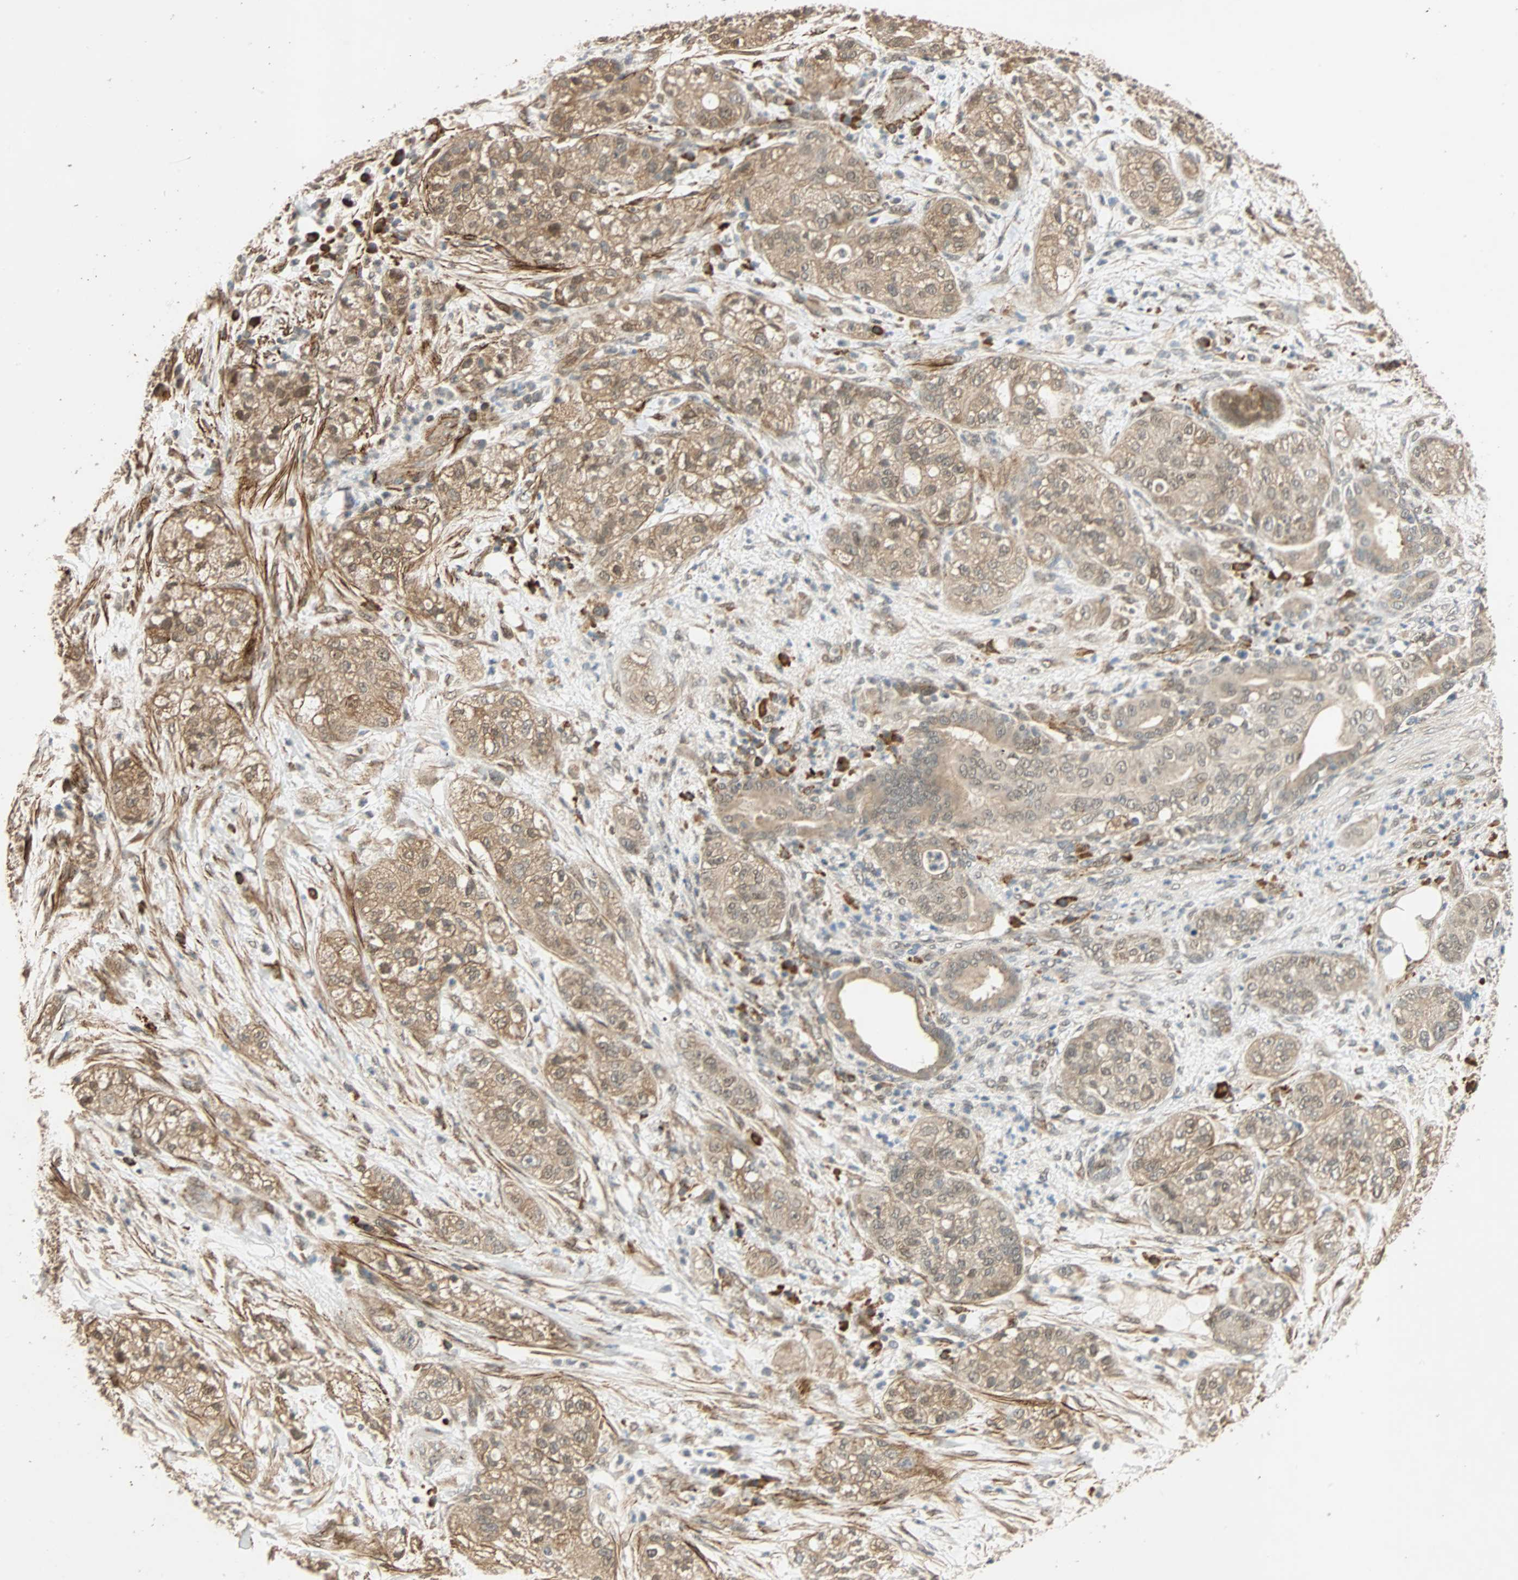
{"staining": {"intensity": "weak", "quantity": ">75%", "location": "cytoplasmic/membranous"}, "tissue": "pancreatic cancer", "cell_type": "Tumor cells", "image_type": "cancer", "snomed": [{"axis": "morphology", "description": "Adenocarcinoma, NOS"}, {"axis": "topography", "description": "Pancreas"}], "caption": "Weak cytoplasmic/membranous staining is identified in approximately >75% of tumor cells in pancreatic cancer.", "gene": "QSER1", "patient": {"sex": "female", "age": 78}}